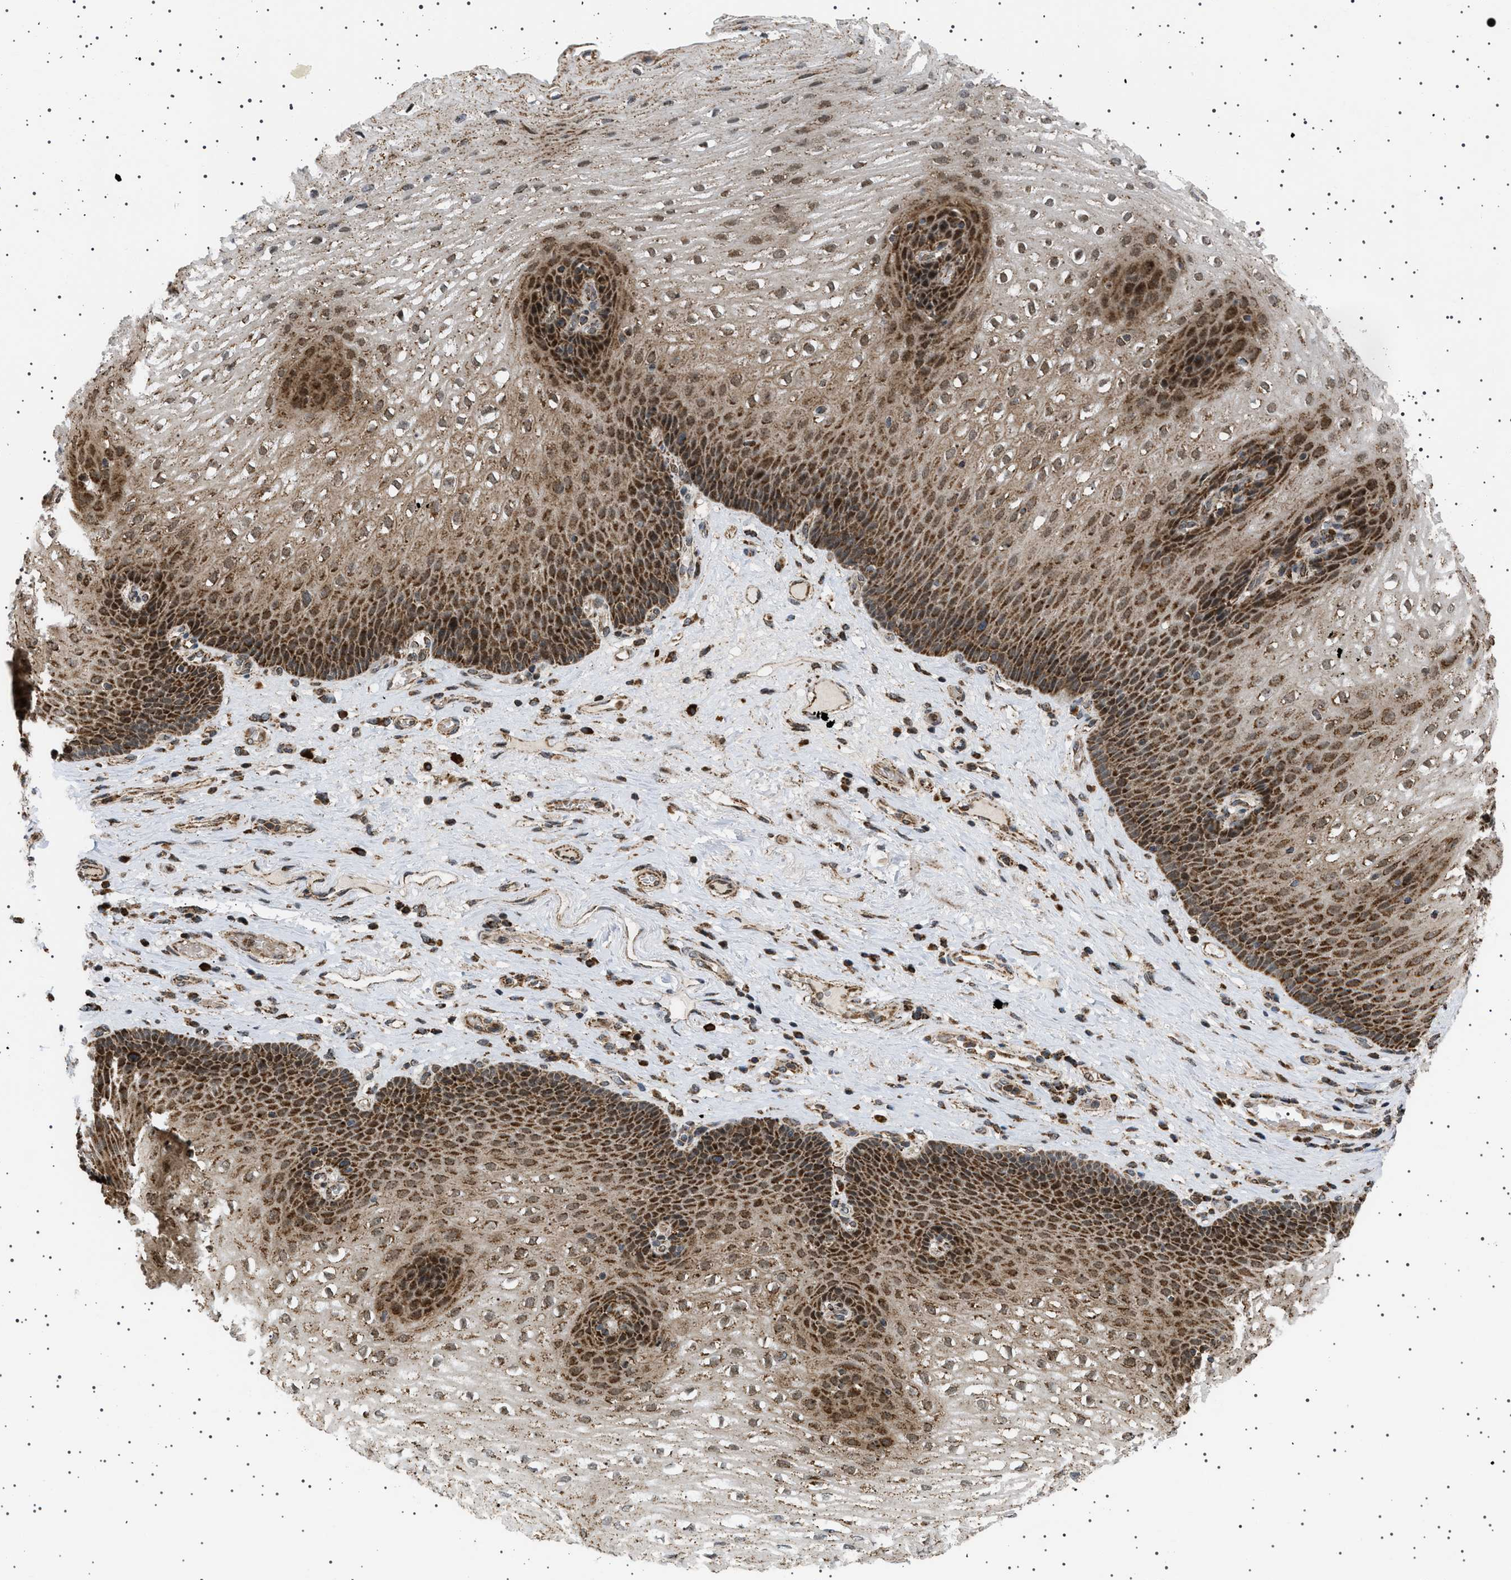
{"staining": {"intensity": "strong", "quantity": "25%-75%", "location": "cytoplasmic/membranous"}, "tissue": "esophagus", "cell_type": "Squamous epithelial cells", "image_type": "normal", "snomed": [{"axis": "morphology", "description": "Normal tissue, NOS"}, {"axis": "topography", "description": "Esophagus"}], "caption": "The immunohistochemical stain labels strong cytoplasmic/membranous expression in squamous epithelial cells of benign esophagus.", "gene": "MELK", "patient": {"sex": "male", "age": 48}}